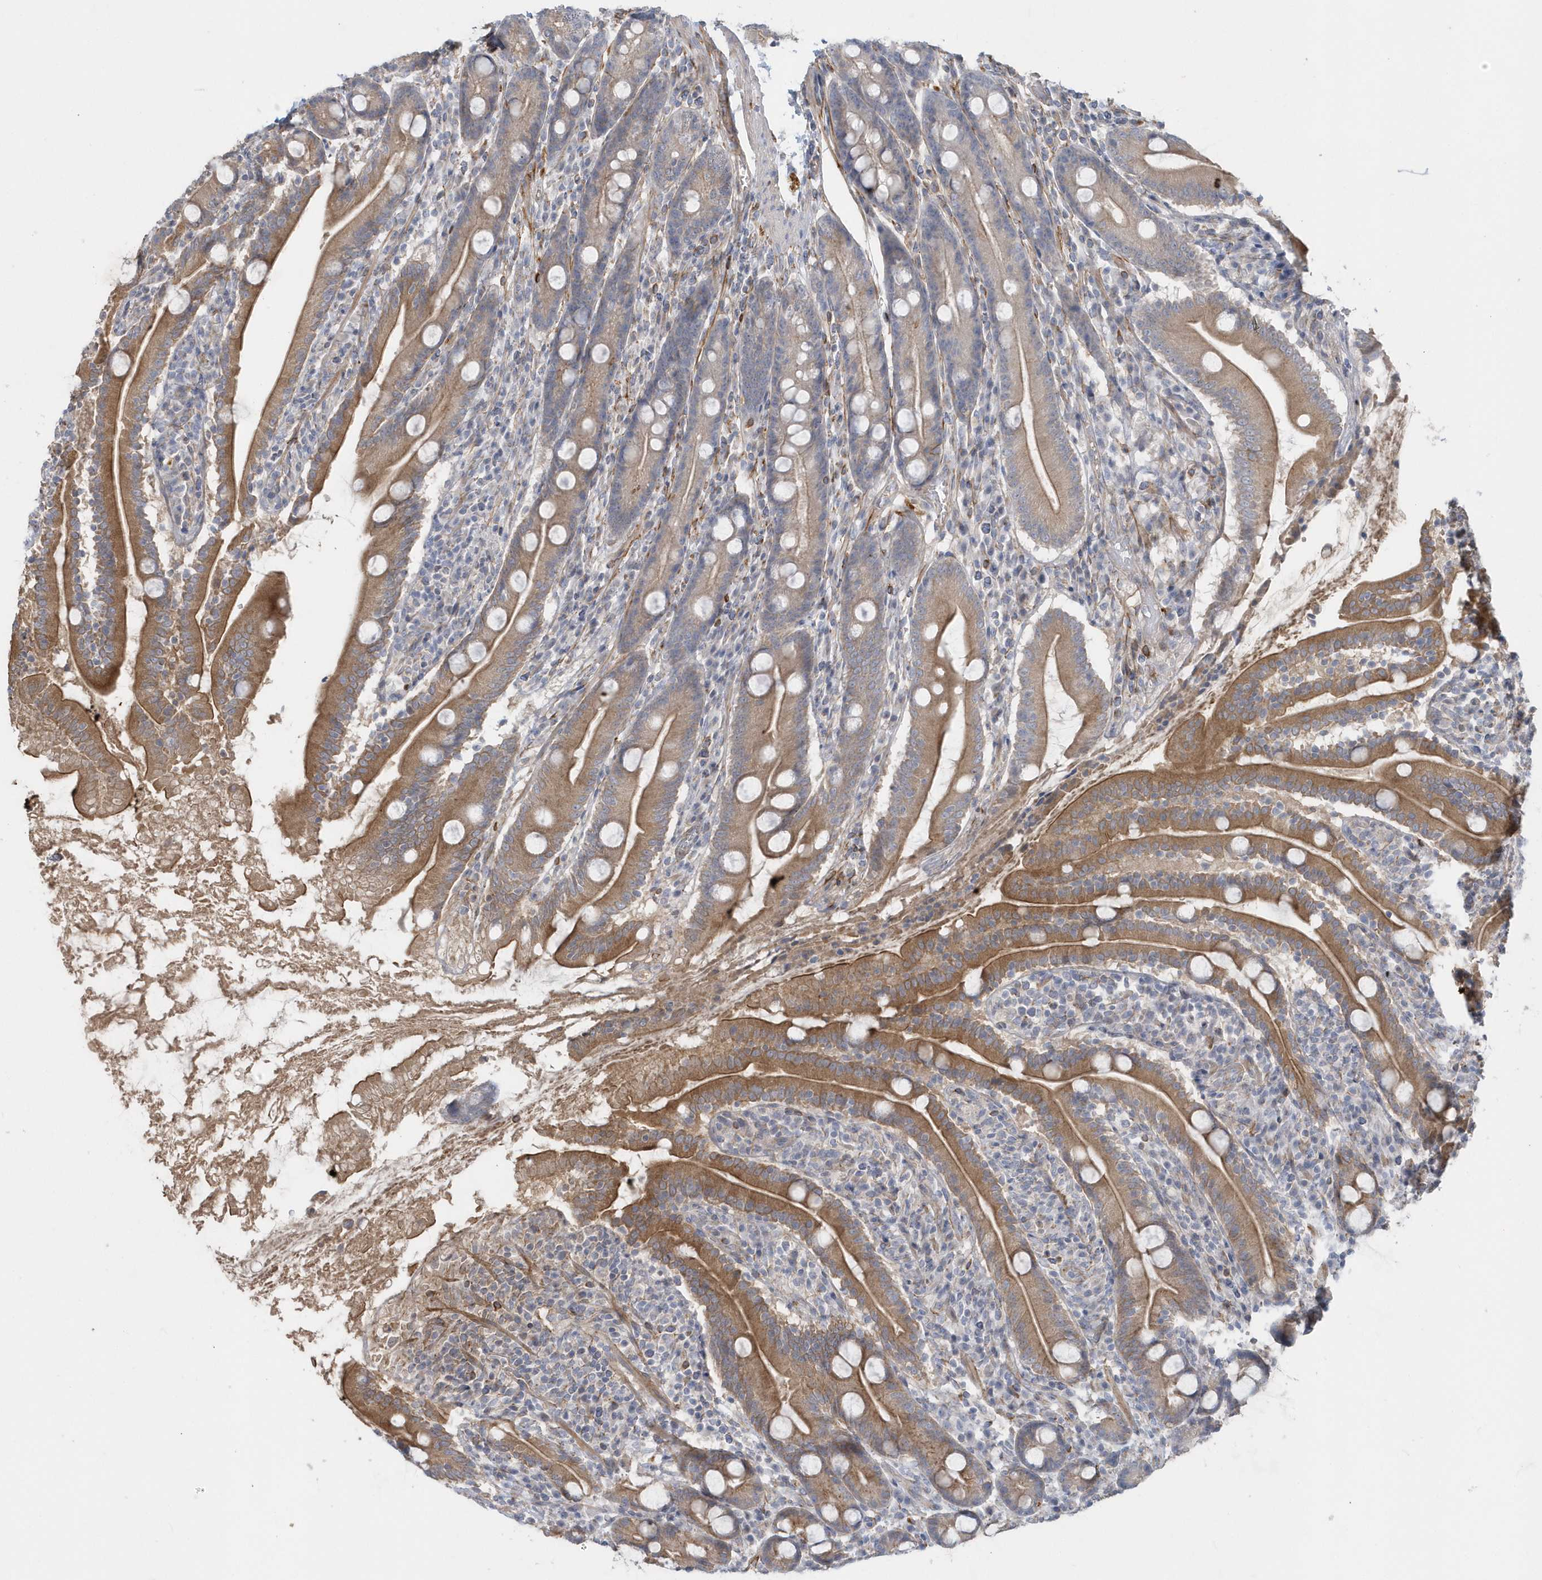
{"staining": {"intensity": "moderate", "quantity": ">75%", "location": "cytoplasmic/membranous"}, "tissue": "duodenum", "cell_type": "Glandular cells", "image_type": "normal", "snomed": [{"axis": "morphology", "description": "Normal tissue, NOS"}, {"axis": "topography", "description": "Duodenum"}], "caption": "Protein analysis of benign duodenum shows moderate cytoplasmic/membranous staining in about >75% of glandular cells. (brown staining indicates protein expression, while blue staining denotes nuclei).", "gene": "RAB17", "patient": {"sex": "male", "age": 35}}